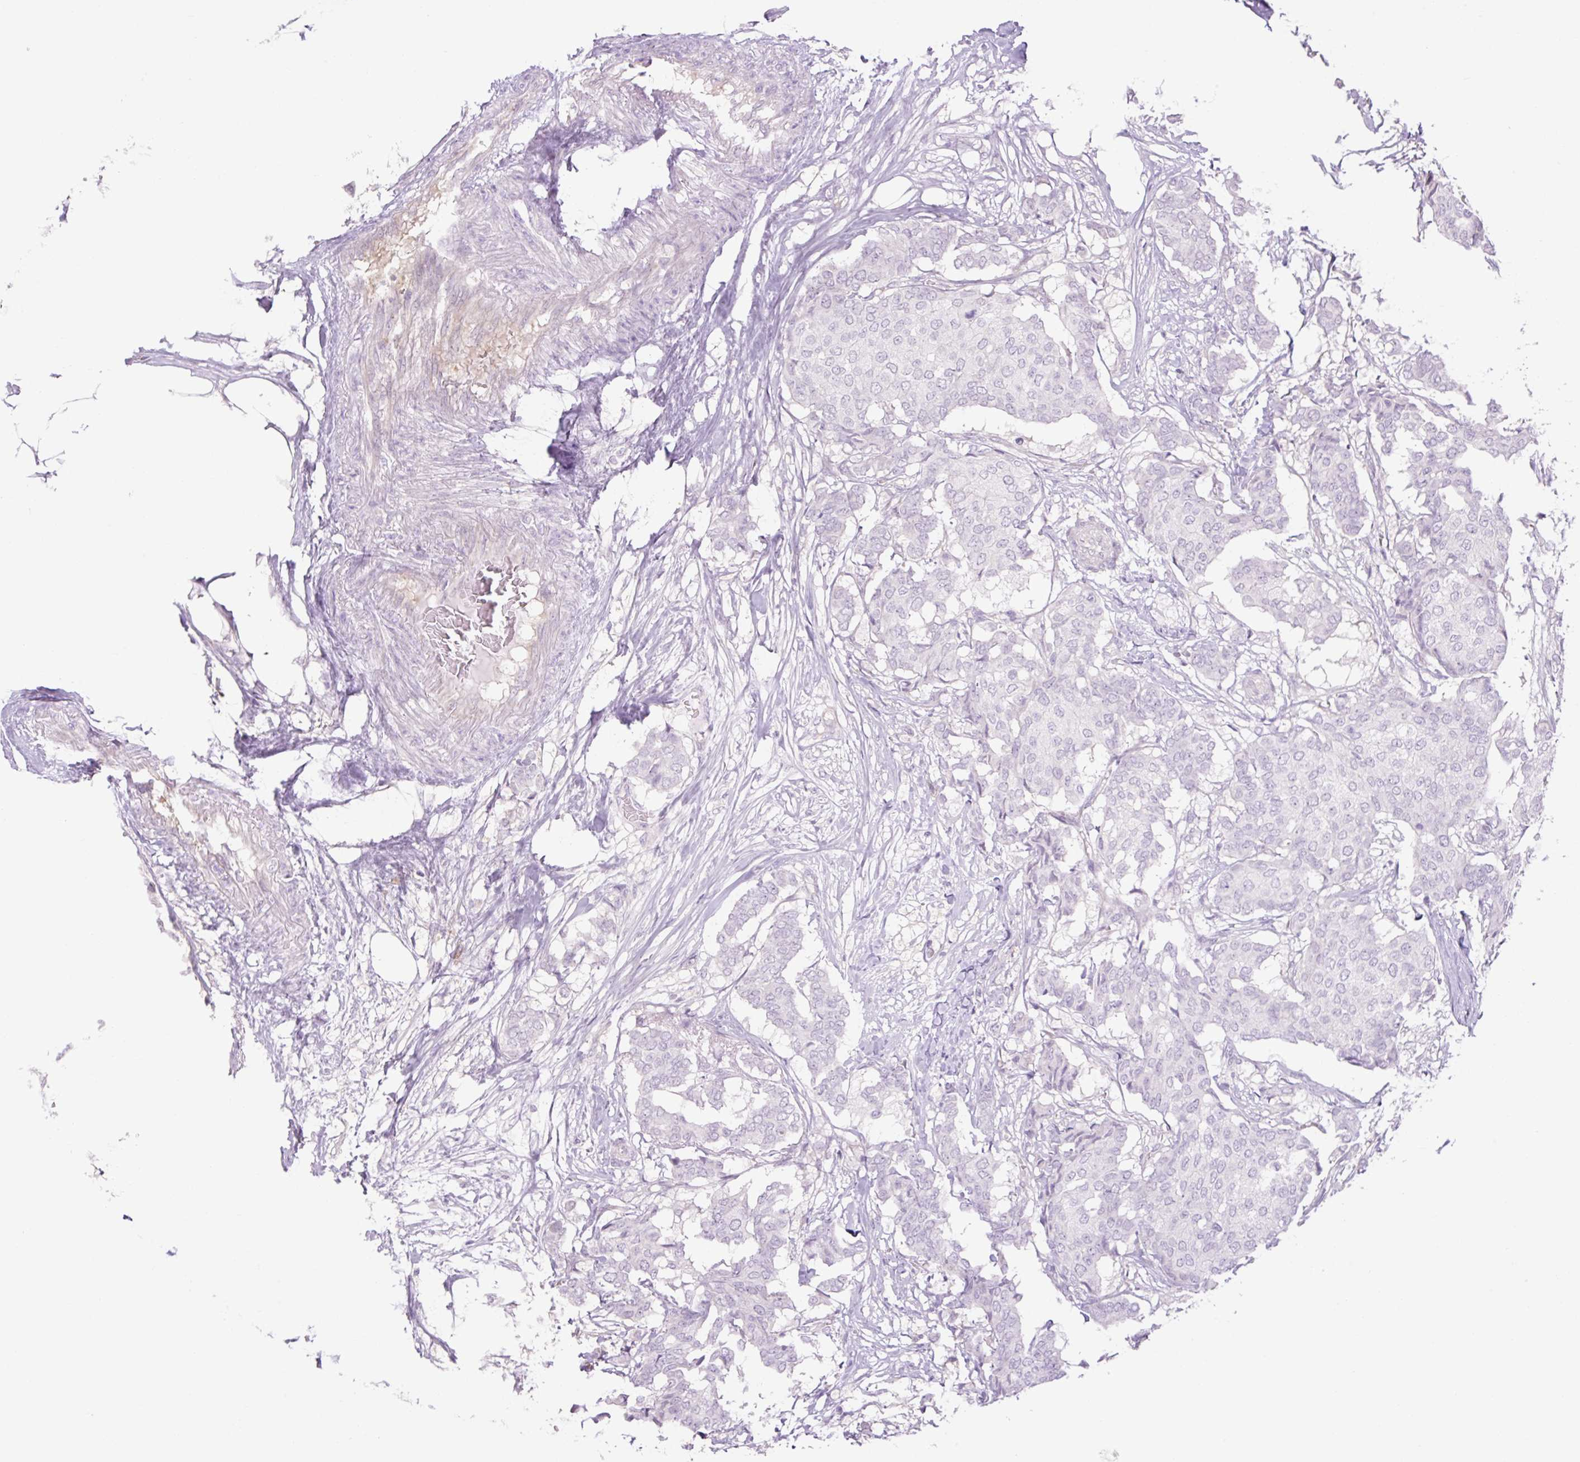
{"staining": {"intensity": "negative", "quantity": "none", "location": "none"}, "tissue": "breast cancer", "cell_type": "Tumor cells", "image_type": "cancer", "snomed": [{"axis": "morphology", "description": "Duct carcinoma"}, {"axis": "topography", "description": "Breast"}], "caption": "High magnification brightfield microscopy of breast cancer (infiltrating ductal carcinoma) stained with DAB (brown) and counterstained with hematoxylin (blue): tumor cells show no significant staining. The staining is performed using DAB (3,3'-diaminobenzidine) brown chromogen with nuclei counter-stained in using hematoxylin.", "gene": "GRID2", "patient": {"sex": "female", "age": 75}}